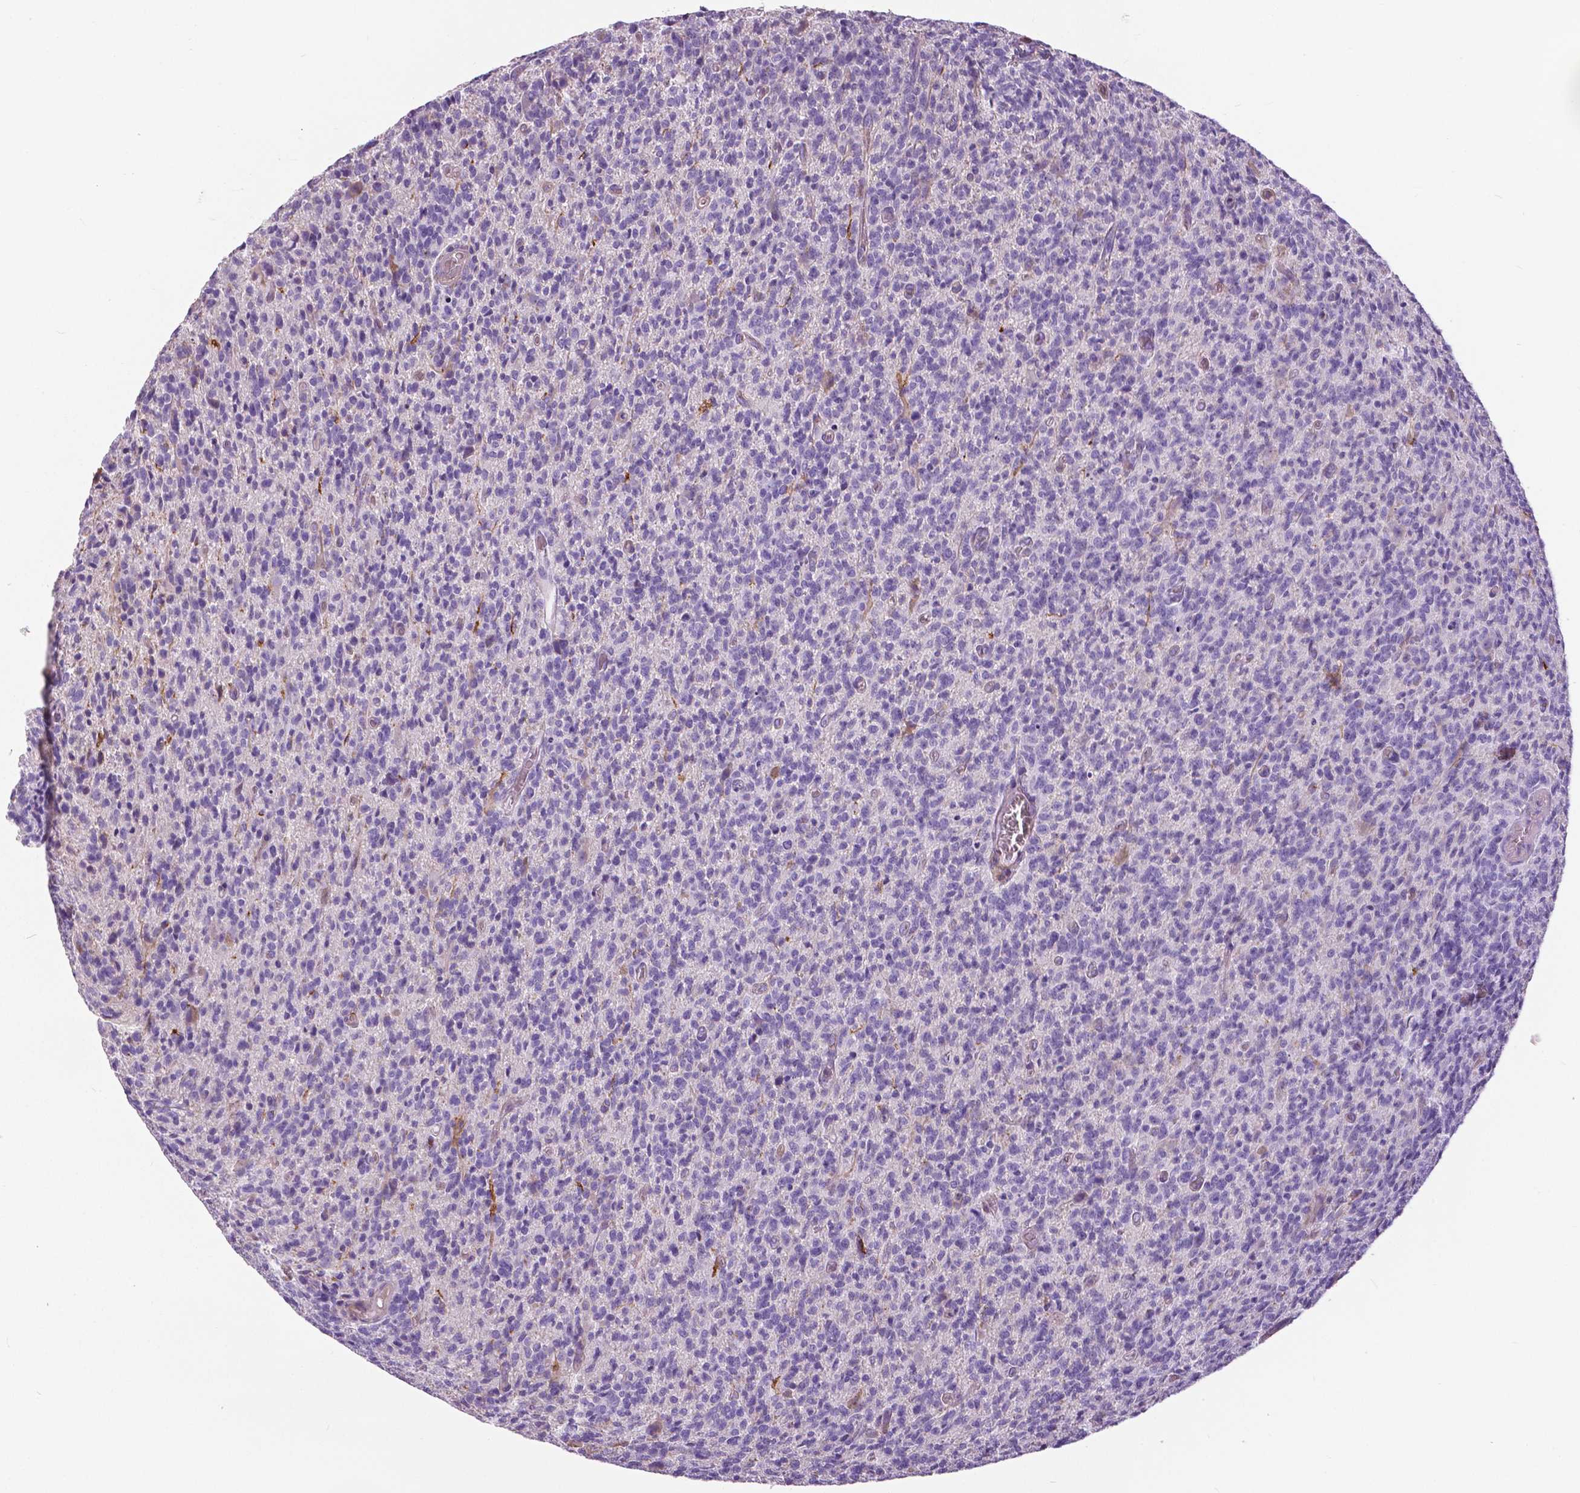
{"staining": {"intensity": "negative", "quantity": "none", "location": "none"}, "tissue": "glioma", "cell_type": "Tumor cells", "image_type": "cancer", "snomed": [{"axis": "morphology", "description": "Glioma, malignant, High grade"}, {"axis": "topography", "description": "Brain"}], "caption": "This photomicrograph is of malignant glioma (high-grade) stained with immunohistochemistry (IHC) to label a protein in brown with the nuclei are counter-stained blue. There is no staining in tumor cells.", "gene": "ANXA13", "patient": {"sex": "male", "age": 76}}